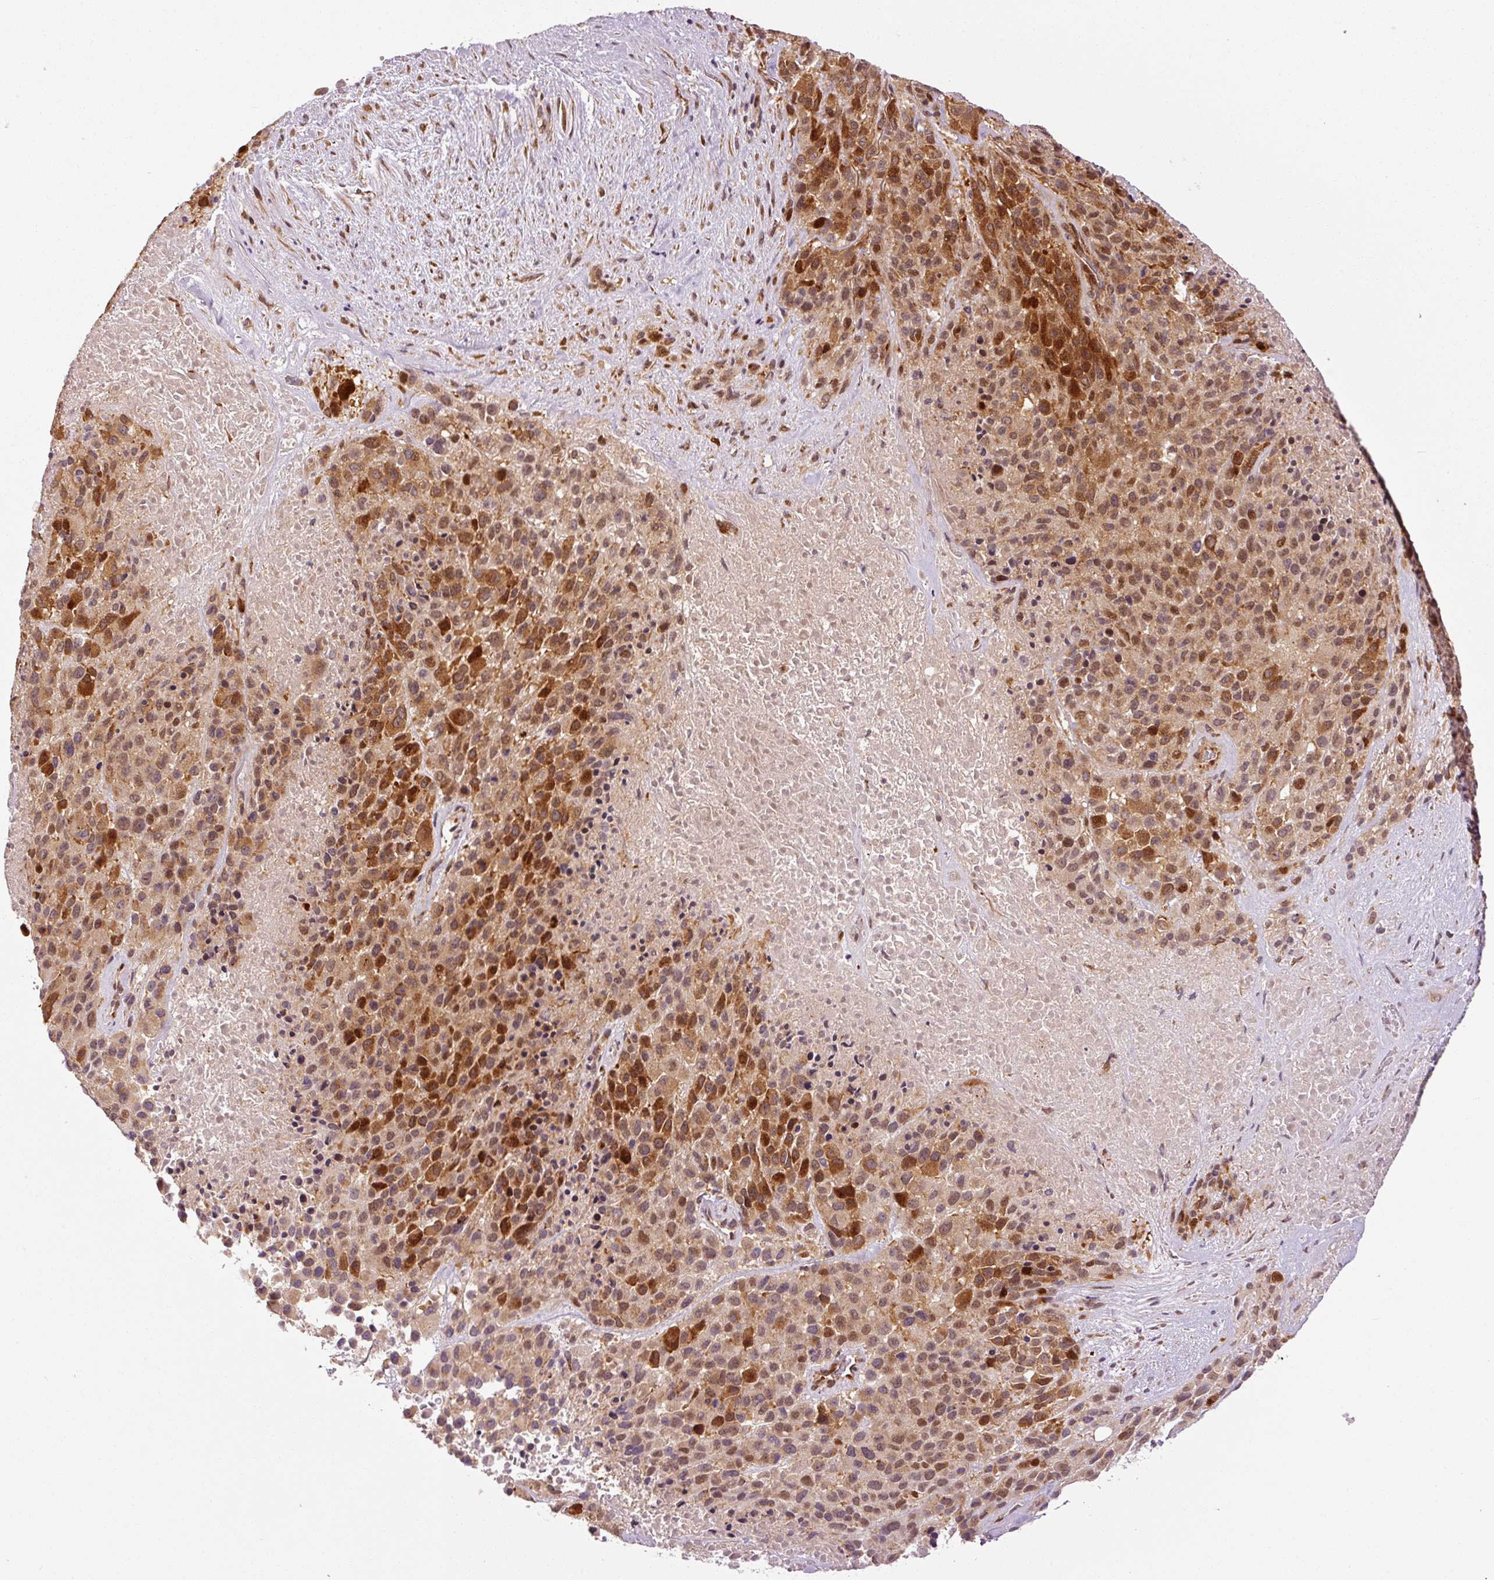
{"staining": {"intensity": "strong", "quantity": ">75%", "location": "cytoplasmic/membranous,nuclear"}, "tissue": "melanoma", "cell_type": "Tumor cells", "image_type": "cancer", "snomed": [{"axis": "morphology", "description": "Malignant melanoma, Metastatic site"}, {"axis": "topography", "description": "Skin"}], "caption": "Malignant melanoma (metastatic site) stained with a brown dye reveals strong cytoplasmic/membranous and nuclear positive staining in approximately >75% of tumor cells.", "gene": "PPP1R14B", "patient": {"sex": "female", "age": 81}}